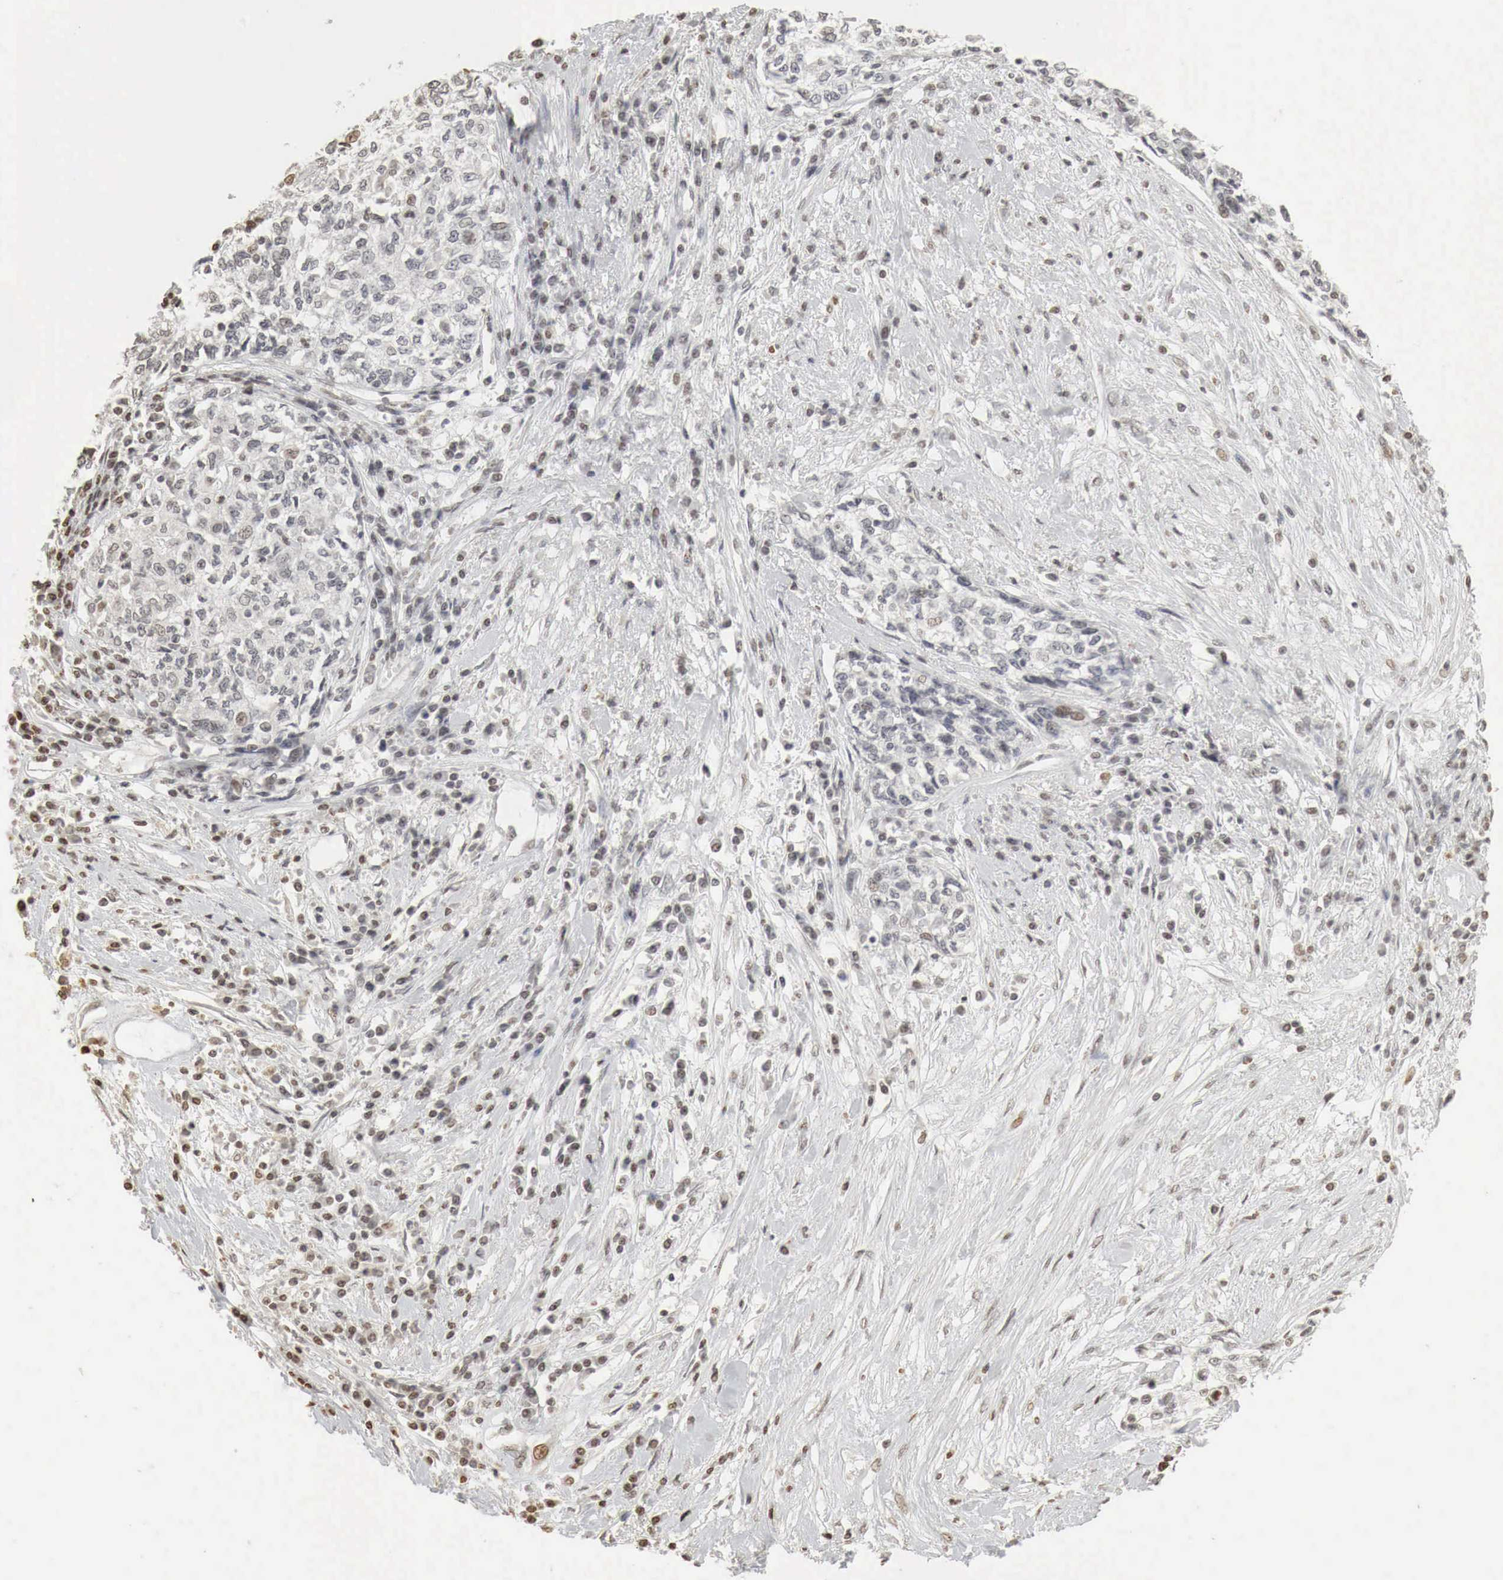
{"staining": {"intensity": "weak", "quantity": "<25%", "location": "nuclear"}, "tissue": "cervical cancer", "cell_type": "Tumor cells", "image_type": "cancer", "snomed": [{"axis": "morphology", "description": "Squamous cell carcinoma, NOS"}, {"axis": "topography", "description": "Cervix"}], "caption": "Tumor cells are negative for brown protein staining in cervical cancer (squamous cell carcinoma).", "gene": "ERBB4", "patient": {"sex": "female", "age": 57}}